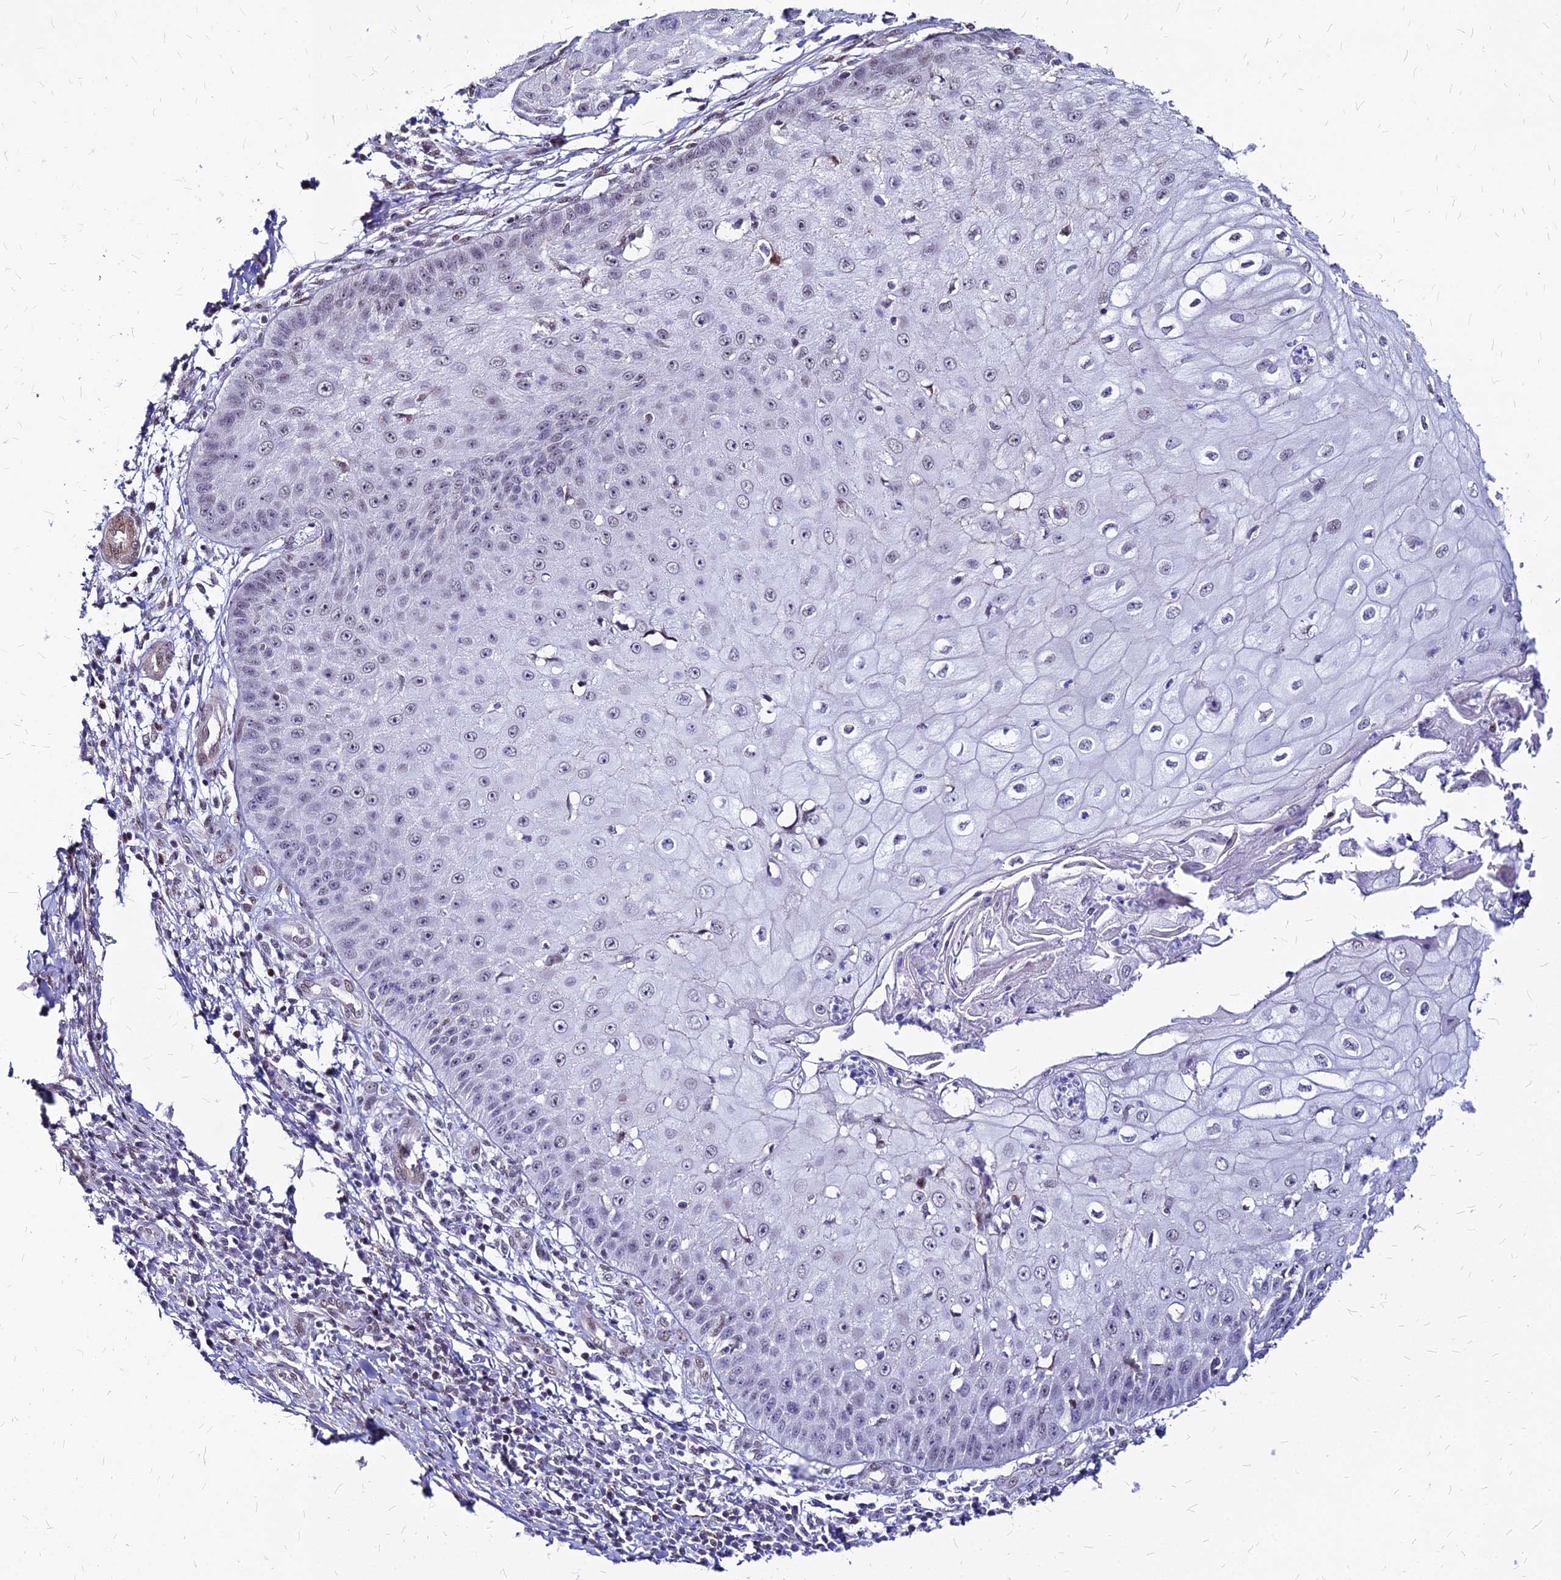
{"staining": {"intensity": "negative", "quantity": "none", "location": "none"}, "tissue": "skin cancer", "cell_type": "Tumor cells", "image_type": "cancer", "snomed": [{"axis": "morphology", "description": "Squamous cell carcinoma, NOS"}, {"axis": "topography", "description": "Skin"}], "caption": "This image is of skin squamous cell carcinoma stained with immunohistochemistry (IHC) to label a protein in brown with the nuclei are counter-stained blue. There is no expression in tumor cells. (DAB (3,3'-diaminobenzidine) IHC with hematoxylin counter stain).", "gene": "FDX2", "patient": {"sex": "male", "age": 70}}